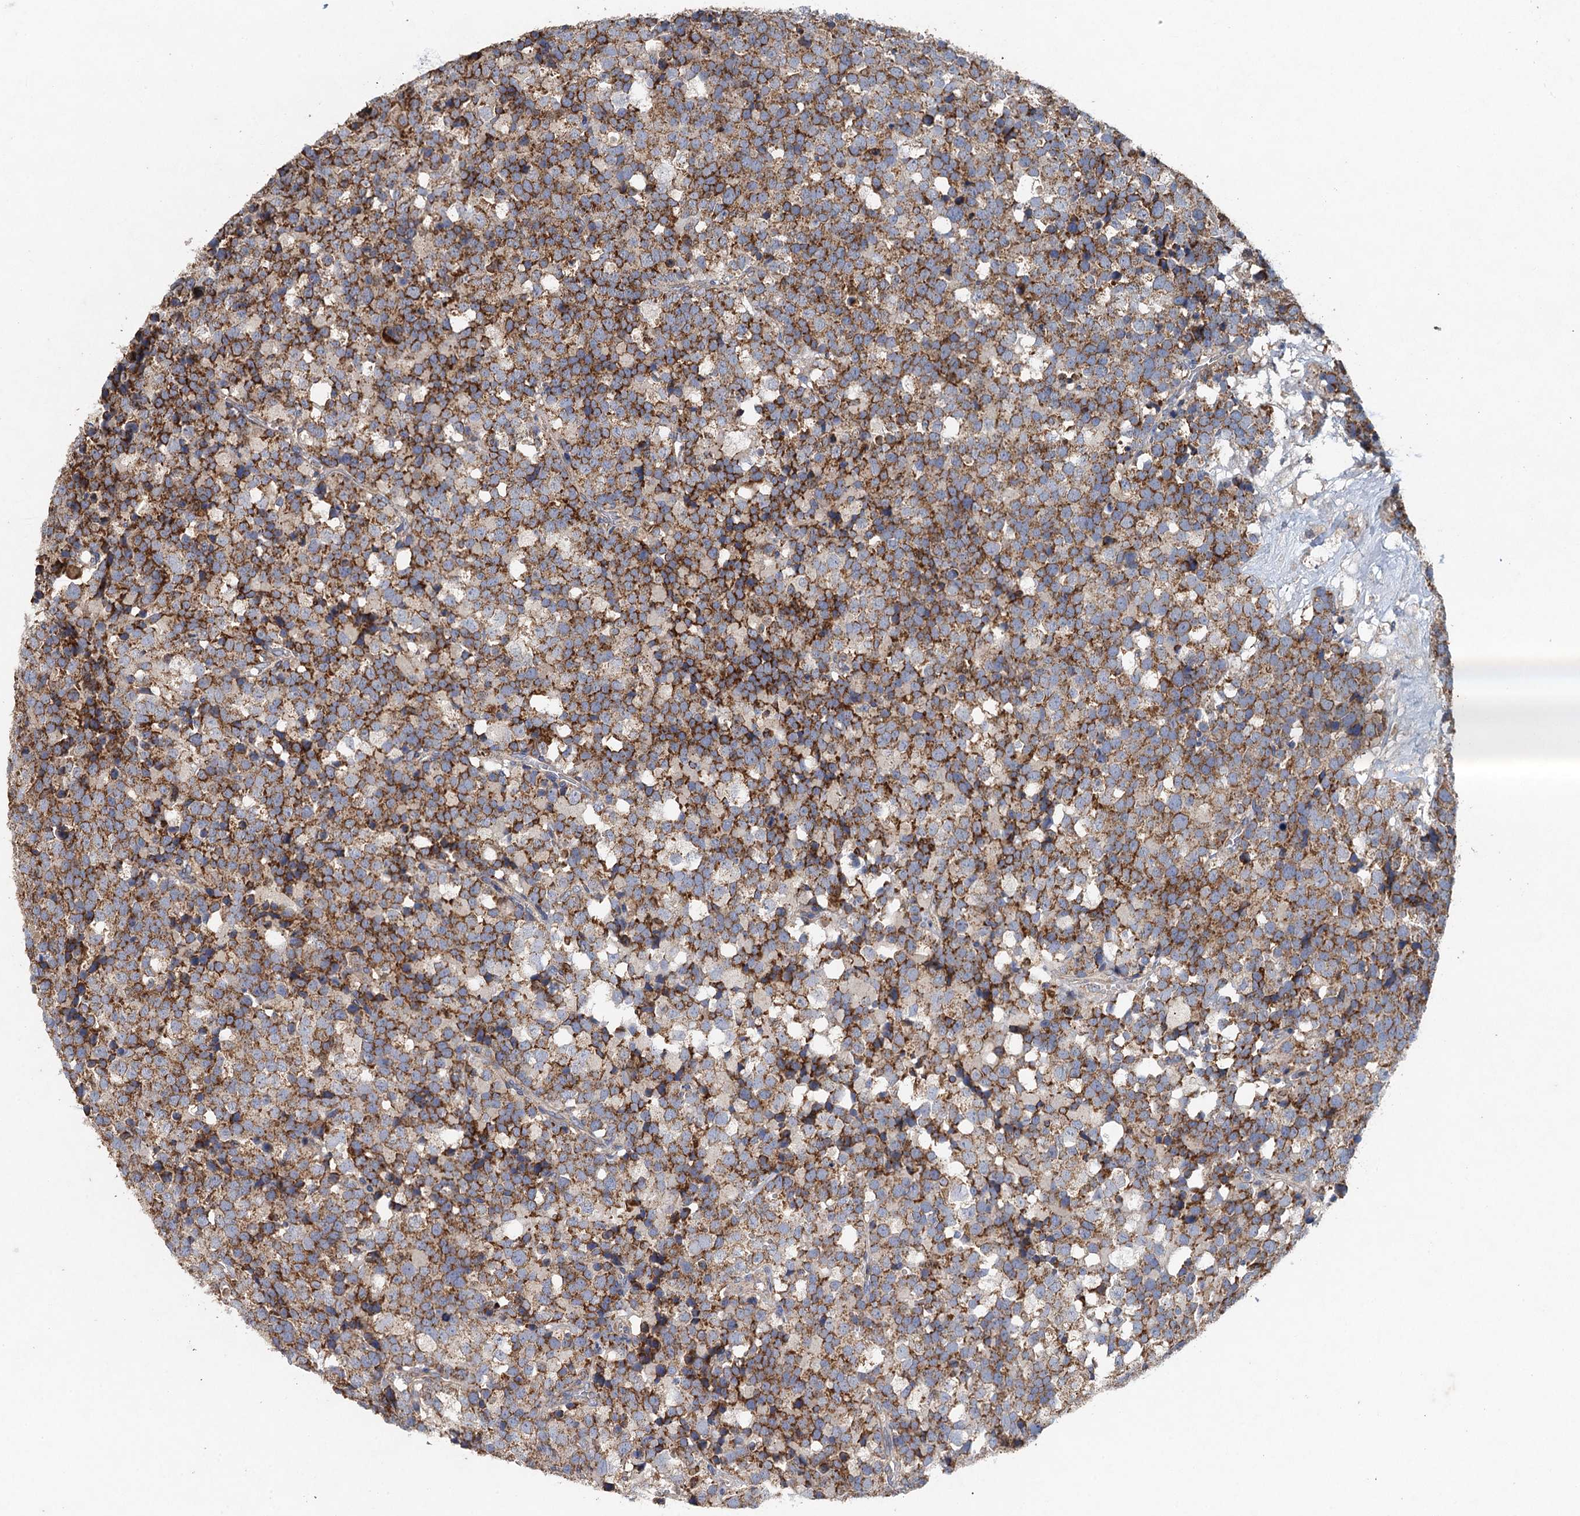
{"staining": {"intensity": "moderate", "quantity": ">75%", "location": "cytoplasmic/membranous"}, "tissue": "testis cancer", "cell_type": "Tumor cells", "image_type": "cancer", "snomed": [{"axis": "morphology", "description": "Seminoma, NOS"}, {"axis": "topography", "description": "Testis"}], "caption": "Protein expression analysis of testis cancer (seminoma) shows moderate cytoplasmic/membranous positivity in about >75% of tumor cells.", "gene": "BCS1L", "patient": {"sex": "male", "age": 71}}